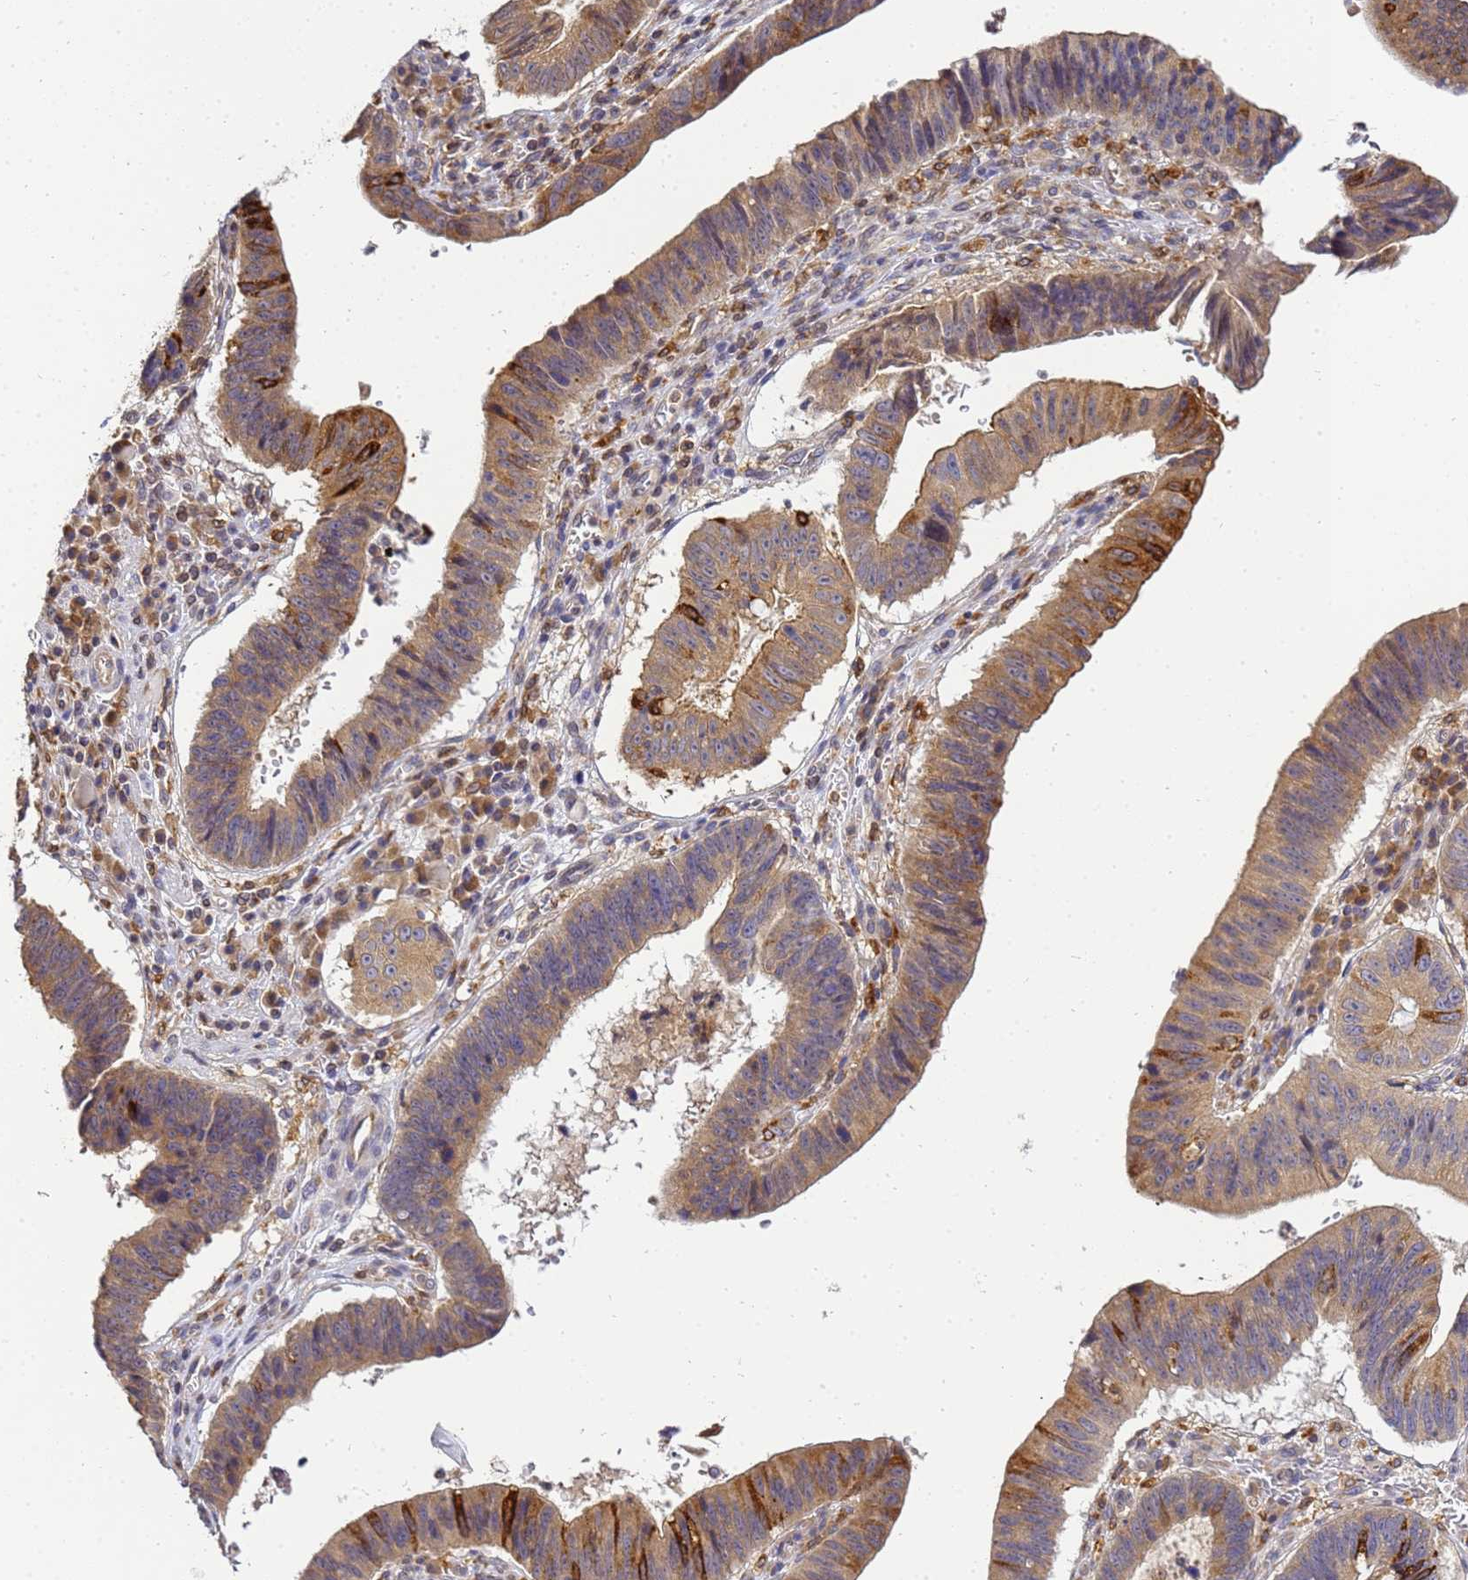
{"staining": {"intensity": "moderate", "quantity": ">75%", "location": "cytoplasmic/membranous"}, "tissue": "stomach cancer", "cell_type": "Tumor cells", "image_type": "cancer", "snomed": [{"axis": "morphology", "description": "Adenocarcinoma, NOS"}, {"axis": "topography", "description": "Stomach"}], "caption": "High-power microscopy captured an immunohistochemistry (IHC) image of stomach adenocarcinoma, revealing moderate cytoplasmic/membranous expression in about >75% of tumor cells. (Stains: DAB in brown, nuclei in blue, Microscopy: brightfield microscopy at high magnification).", "gene": "ADPGK", "patient": {"sex": "male", "age": 59}}